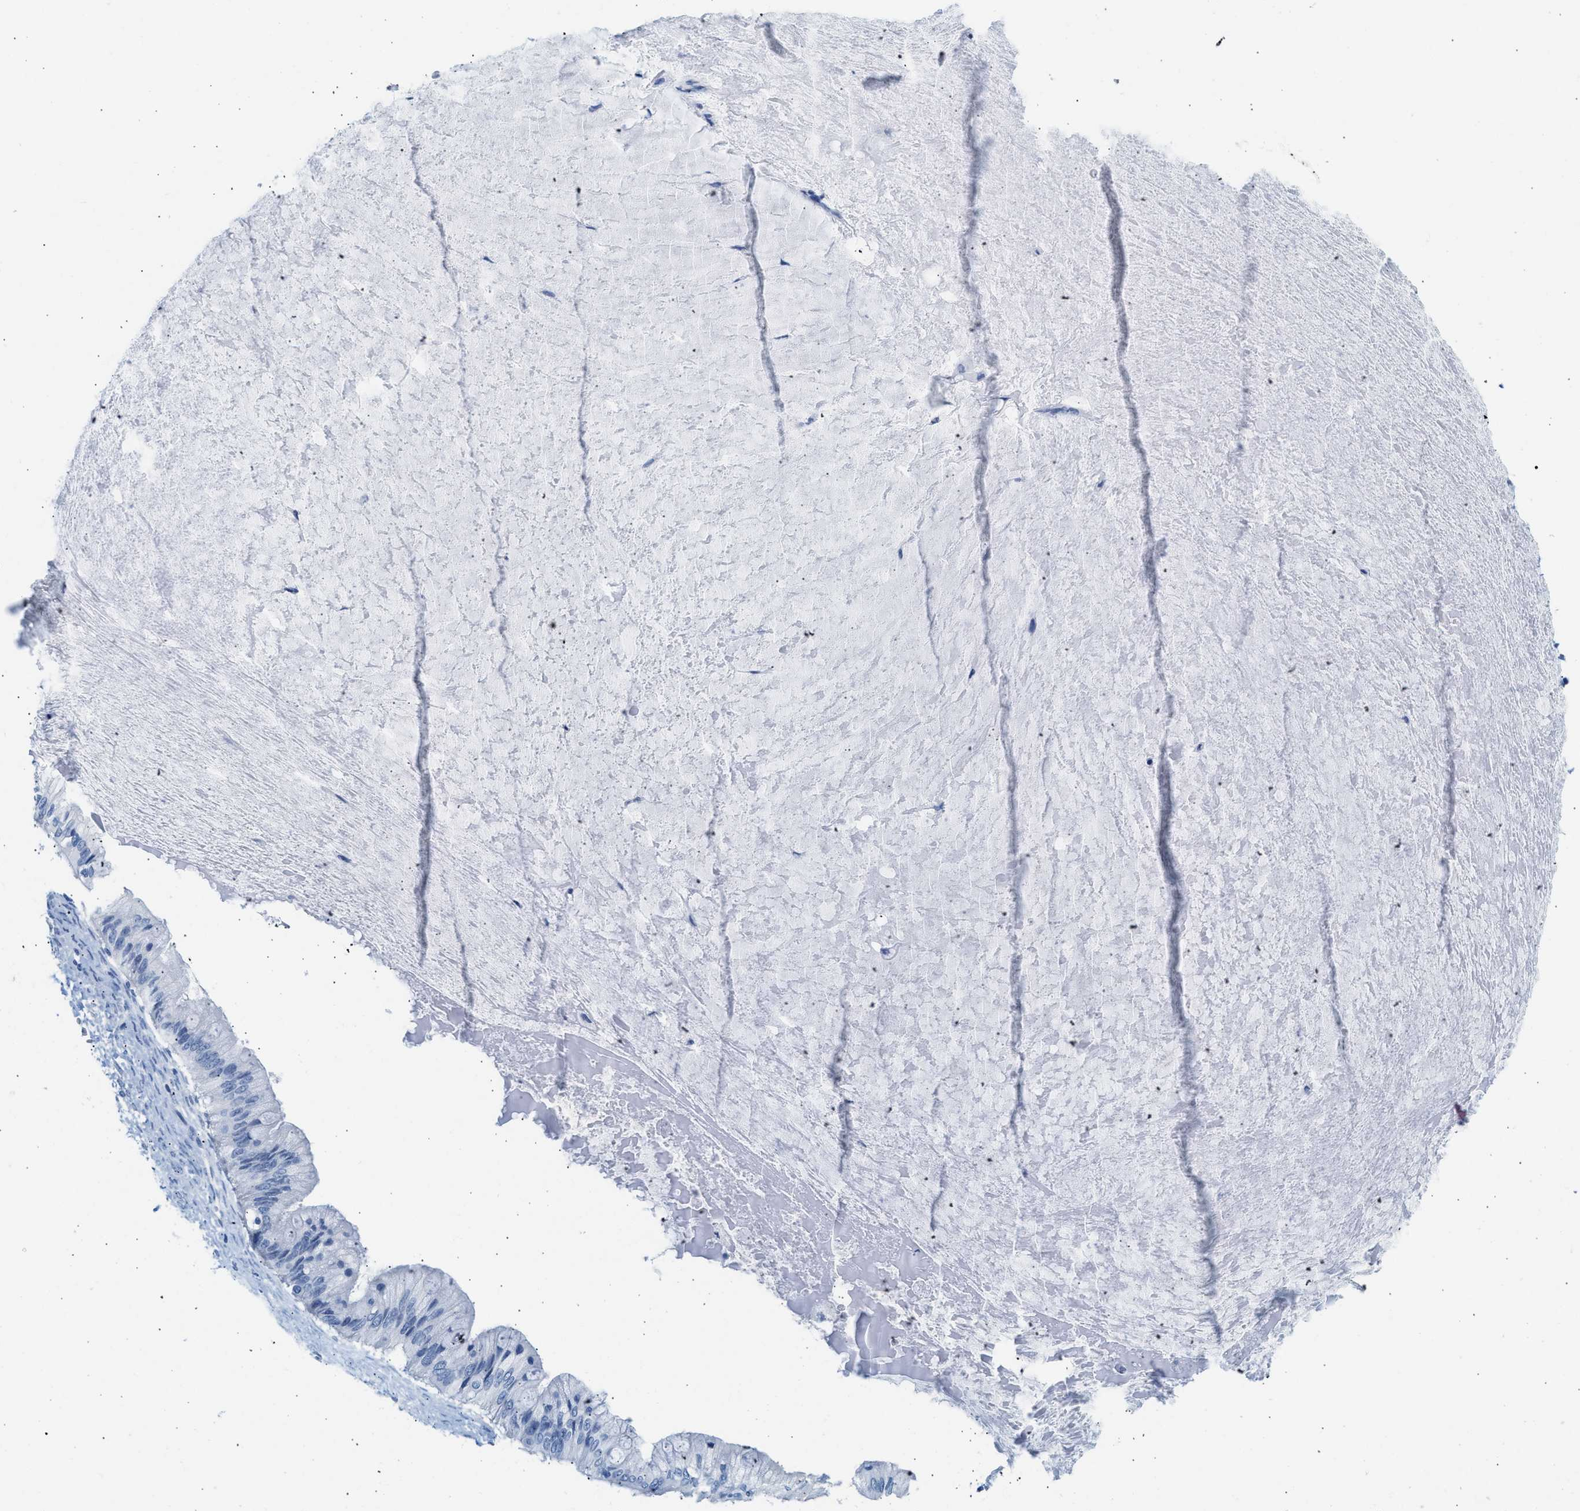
{"staining": {"intensity": "negative", "quantity": "none", "location": "none"}, "tissue": "ovarian cancer", "cell_type": "Tumor cells", "image_type": "cancer", "snomed": [{"axis": "morphology", "description": "Cystadenocarcinoma, mucinous, NOS"}, {"axis": "topography", "description": "Ovary"}], "caption": "High power microscopy image of an IHC image of ovarian mucinous cystadenocarcinoma, revealing no significant expression in tumor cells.", "gene": "SPAM1", "patient": {"sex": "female", "age": 57}}